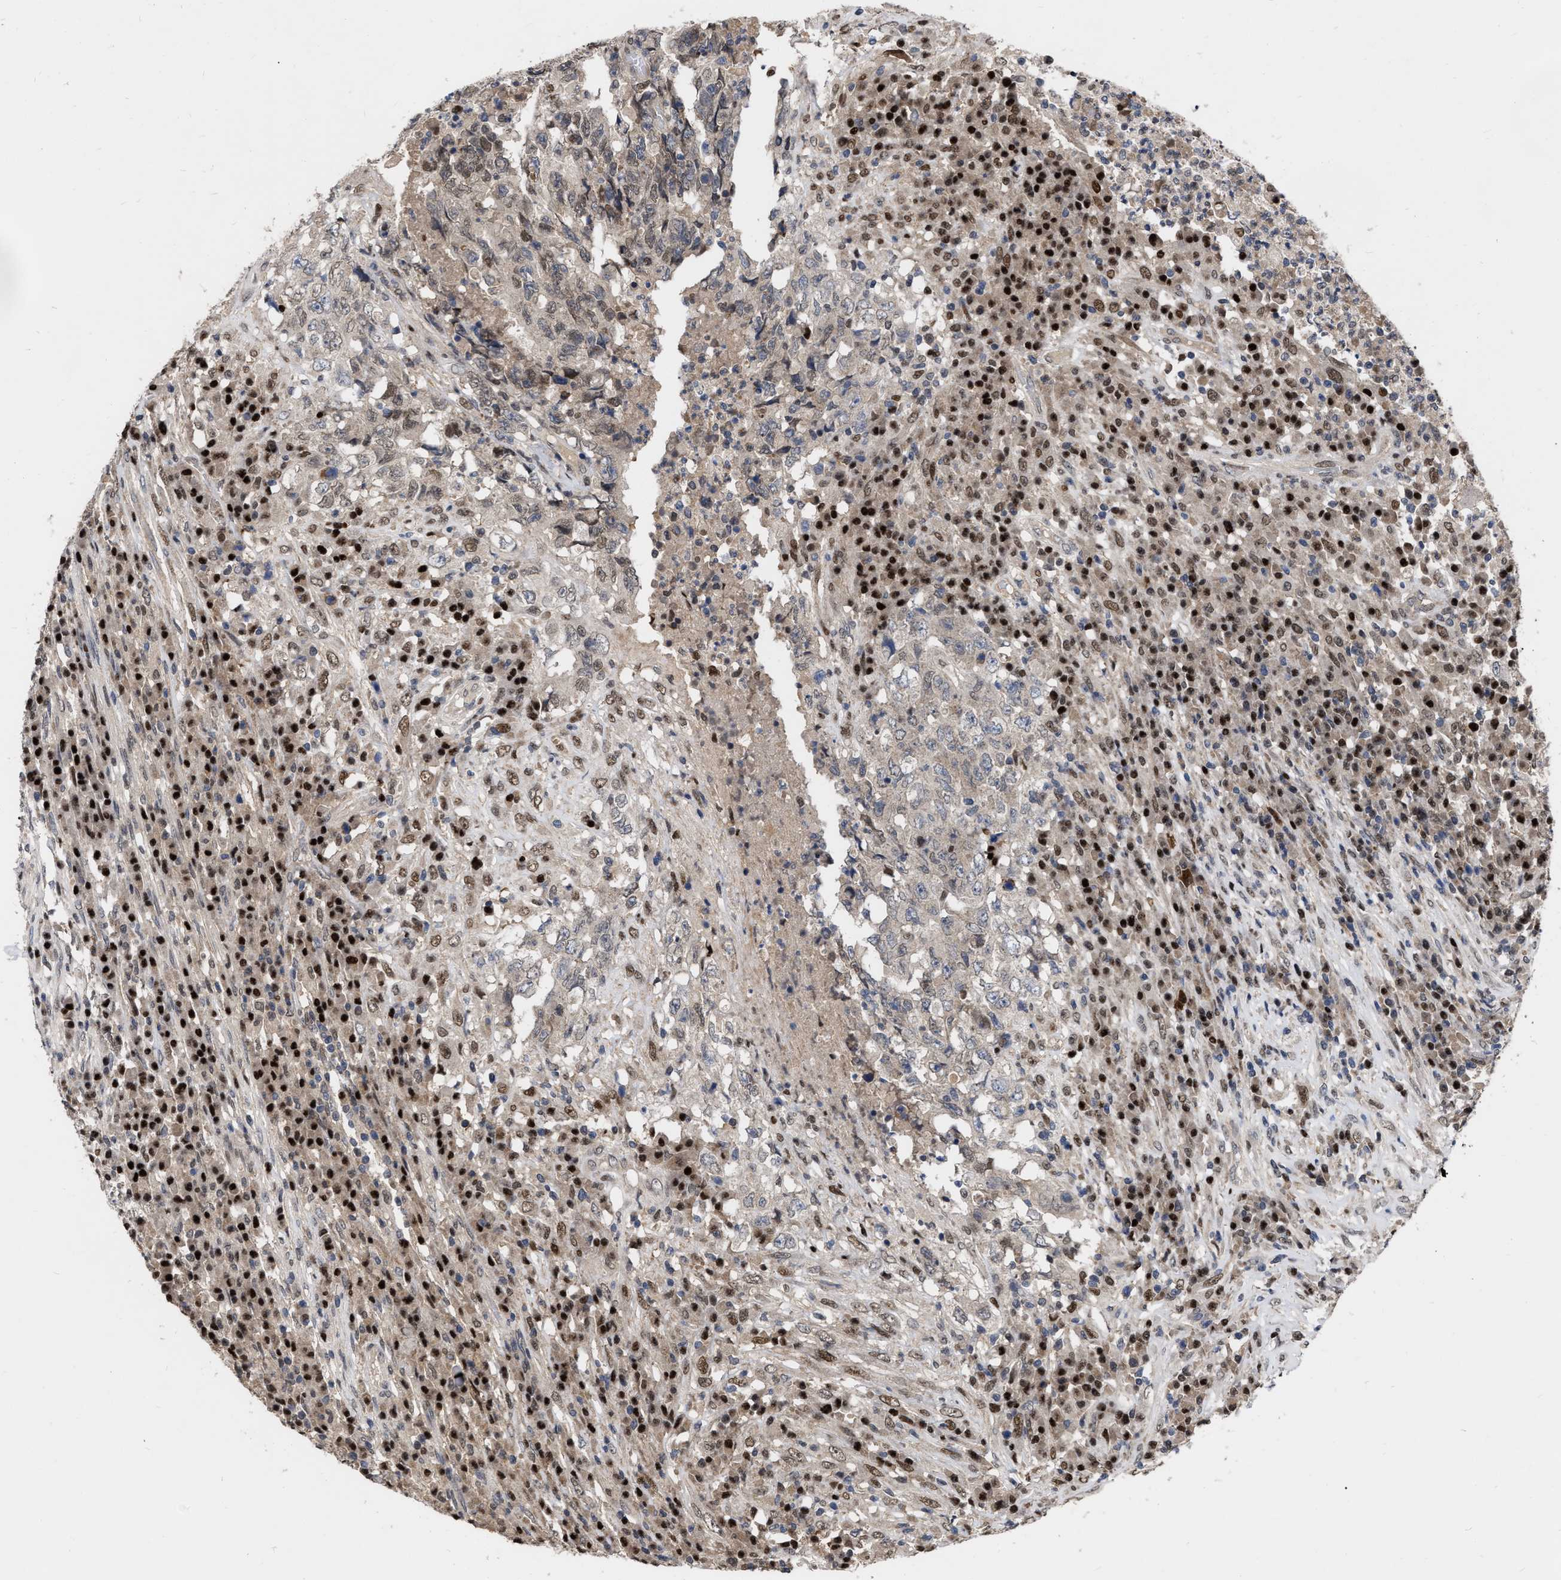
{"staining": {"intensity": "weak", "quantity": ">75%", "location": "cytoplasmic/membranous,nuclear"}, "tissue": "testis cancer", "cell_type": "Tumor cells", "image_type": "cancer", "snomed": [{"axis": "morphology", "description": "Necrosis, NOS"}, {"axis": "morphology", "description": "Carcinoma, Embryonal, NOS"}, {"axis": "topography", "description": "Testis"}], "caption": "Immunohistochemical staining of testis cancer exhibits low levels of weak cytoplasmic/membranous and nuclear staining in approximately >75% of tumor cells. The protein is stained brown, and the nuclei are stained in blue (DAB IHC with brightfield microscopy, high magnification).", "gene": "MDM4", "patient": {"sex": "male", "age": 19}}